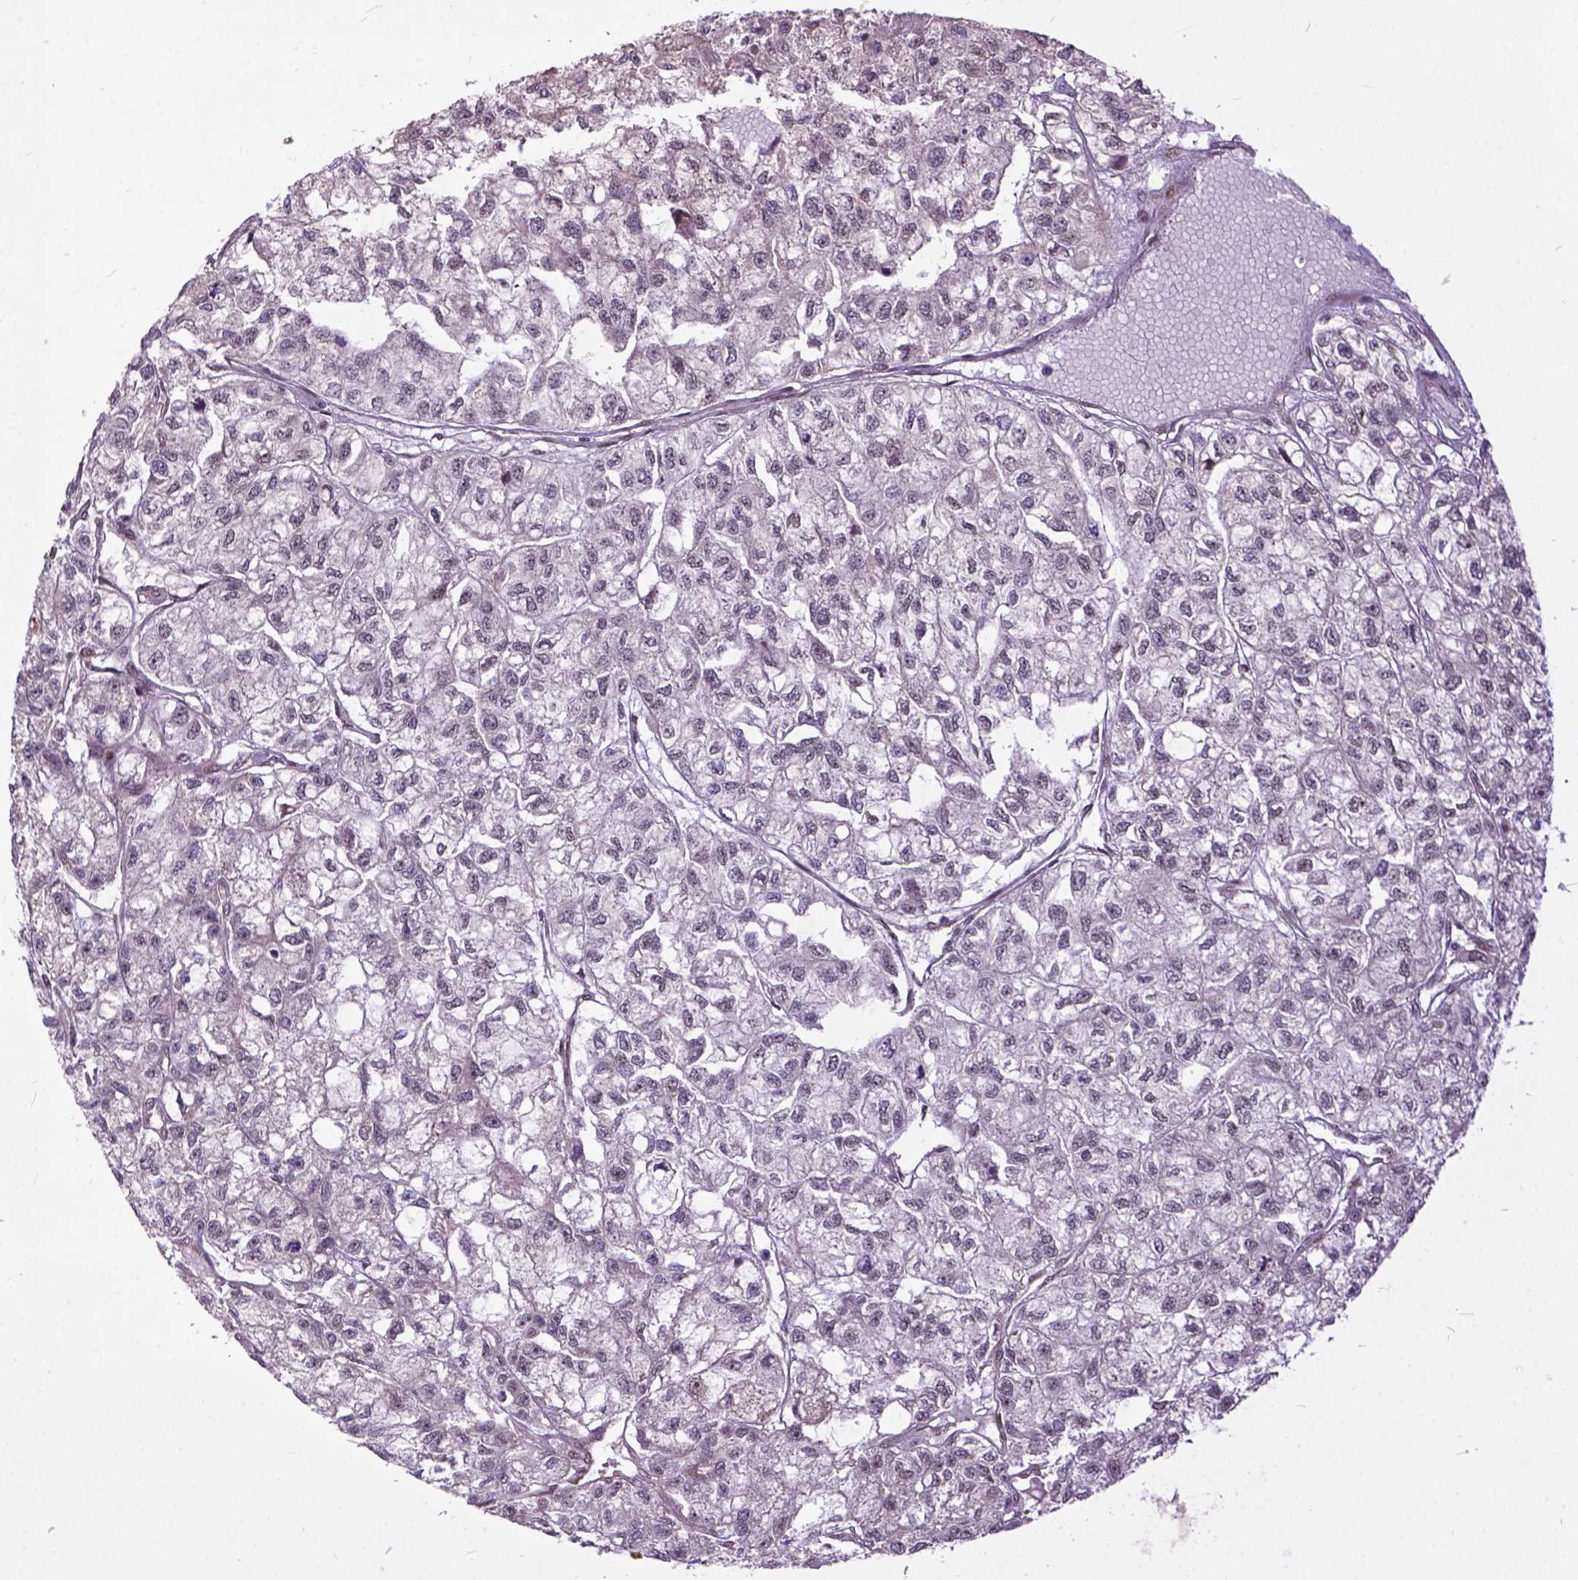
{"staining": {"intensity": "negative", "quantity": "none", "location": "none"}, "tissue": "renal cancer", "cell_type": "Tumor cells", "image_type": "cancer", "snomed": [{"axis": "morphology", "description": "Adenocarcinoma, NOS"}, {"axis": "topography", "description": "Kidney"}], "caption": "High power microscopy photomicrograph of an IHC histopathology image of renal cancer (adenocarcinoma), revealing no significant staining in tumor cells.", "gene": "ZNF630", "patient": {"sex": "male", "age": 56}}